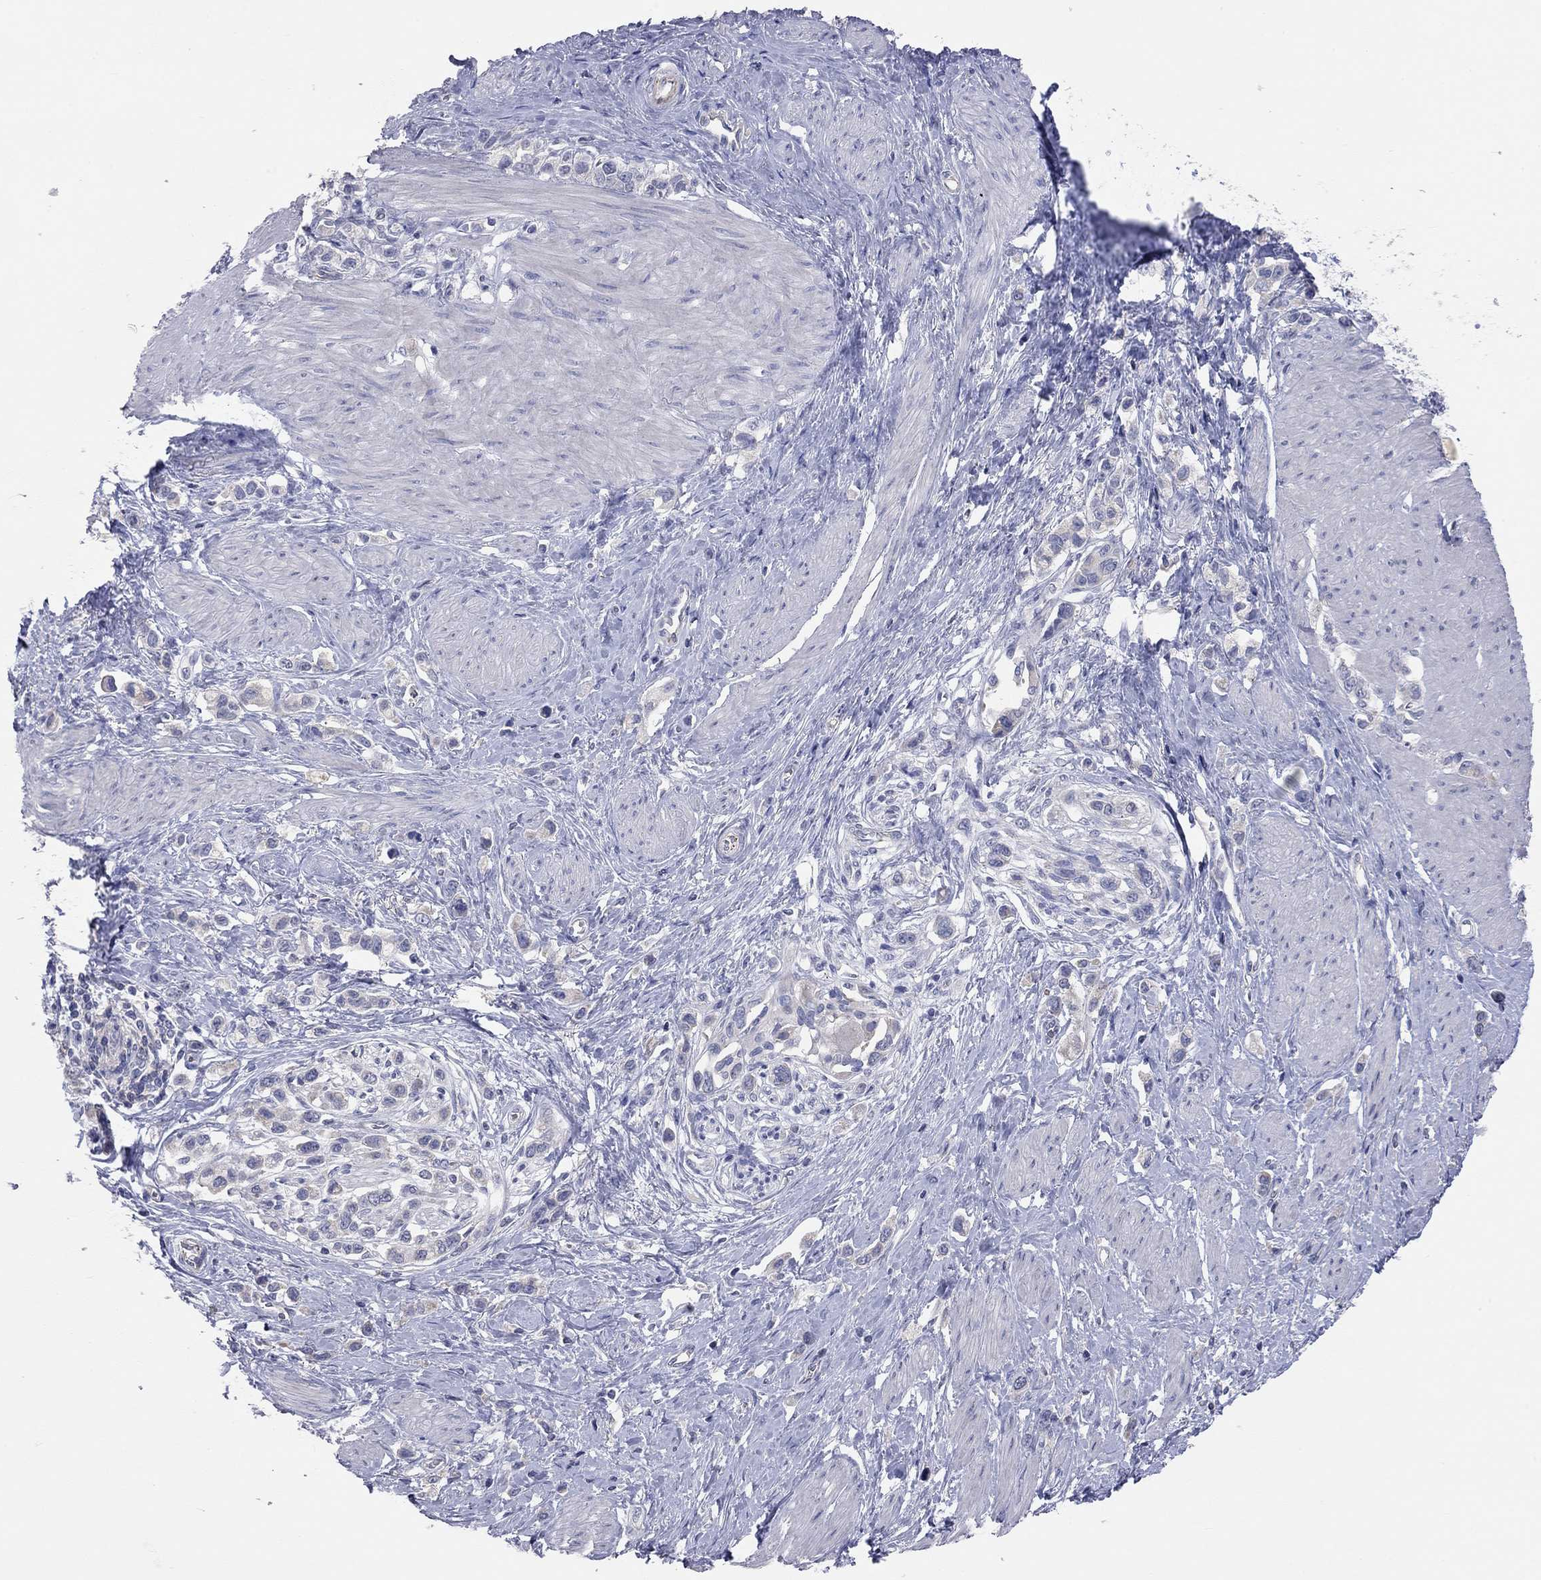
{"staining": {"intensity": "negative", "quantity": "none", "location": "none"}, "tissue": "stomach cancer", "cell_type": "Tumor cells", "image_type": "cancer", "snomed": [{"axis": "morphology", "description": "Normal tissue, NOS"}, {"axis": "morphology", "description": "Adenocarcinoma, NOS"}, {"axis": "morphology", "description": "Adenocarcinoma, High grade"}, {"axis": "topography", "description": "Stomach, upper"}, {"axis": "topography", "description": "Stomach"}], "caption": "This is a micrograph of IHC staining of stomach adenocarcinoma, which shows no staining in tumor cells.", "gene": "KCNB1", "patient": {"sex": "female", "age": 65}}